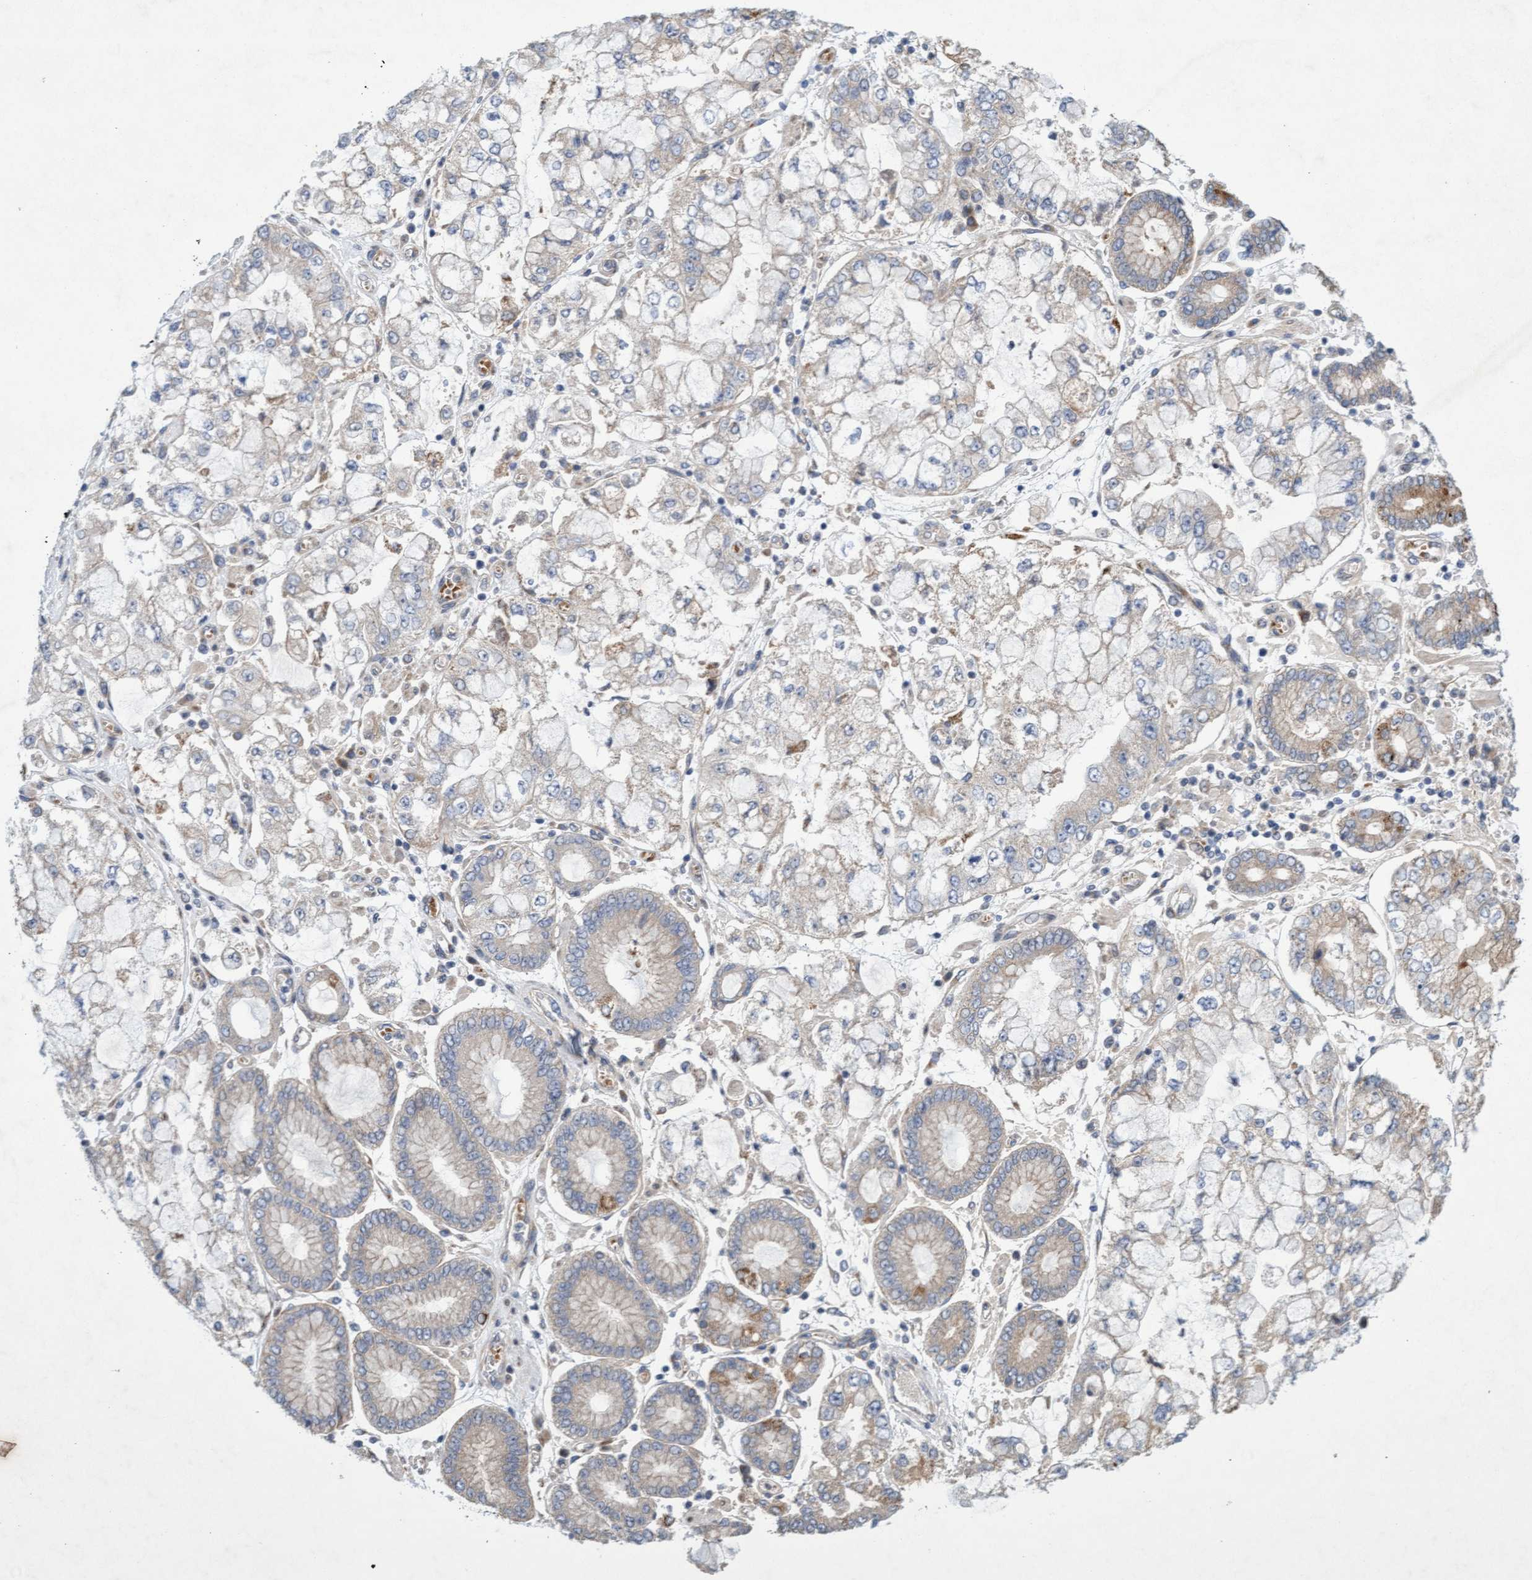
{"staining": {"intensity": "weak", "quantity": "<25%", "location": "cytoplasmic/membranous"}, "tissue": "stomach cancer", "cell_type": "Tumor cells", "image_type": "cancer", "snomed": [{"axis": "morphology", "description": "Adenocarcinoma, NOS"}, {"axis": "topography", "description": "Stomach"}], "caption": "Tumor cells are negative for brown protein staining in stomach adenocarcinoma. (DAB (3,3'-diaminobenzidine) IHC visualized using brightfield microscopy, high magnification).", "gene": "DDHD2", "patient": {"sex": "male", "age": 76}}